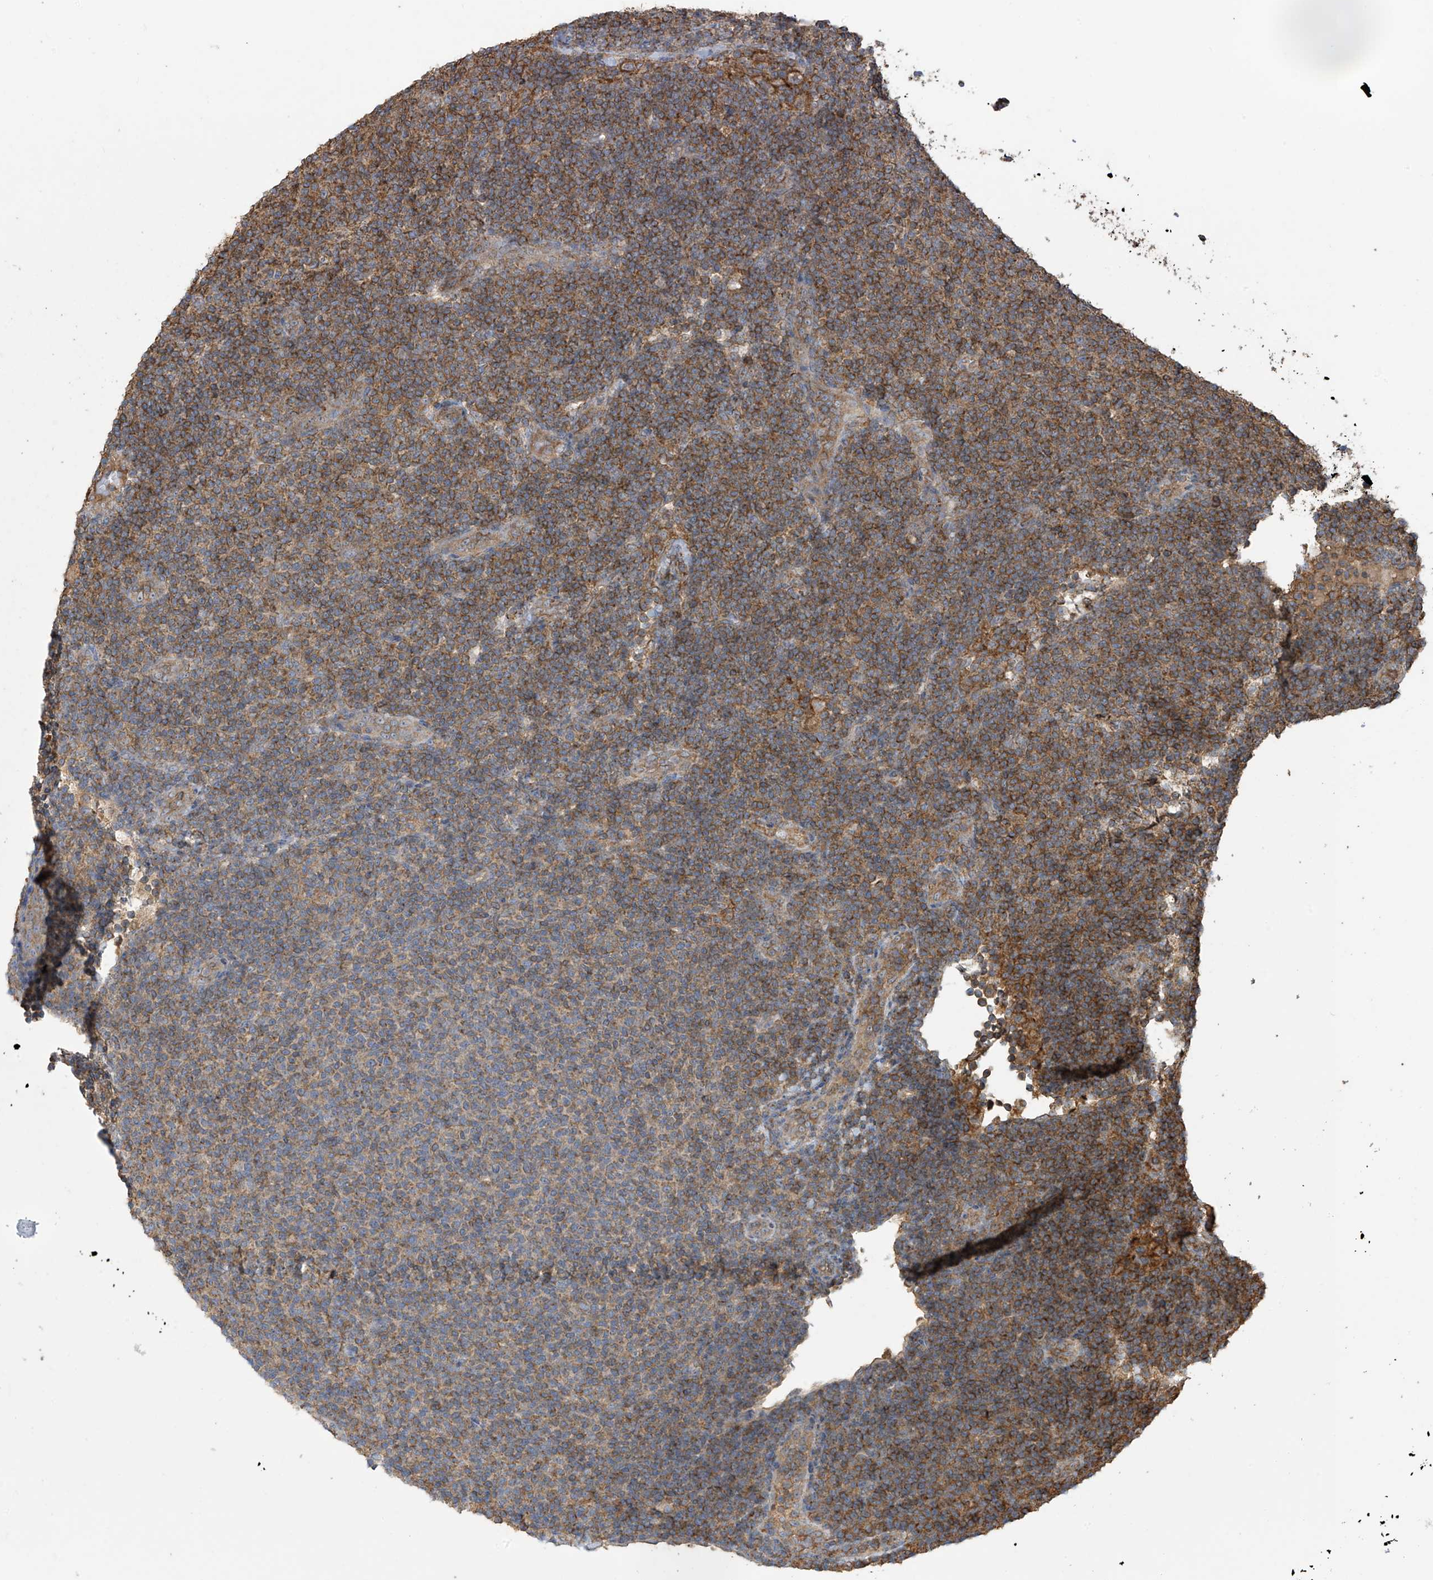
{"staining": {"intensity": "moderate", "quantity": ">75%", "location": "cytoplasmic/membranous"}, "tissue": "lymphoma", "cell_type": "Tumor cells", "image_type": "cancer", "snomed": [{"axis": "morphology", "description": "Malignant lymphoma, non-Hodgkin's type, Low grade"}, {"axis": "topography", "description": "Lymph node"}], "caption": "A high-resolution histopathology image shows immunohistochemistry staining of lymphoma, which displays moderate cytoplasmic/membranous expression in approximately >75% of tumor cells. The staining was performed using DAB (3,3'-diaminobenzidine) to visualize the protein expression in brown, while the nuclei were stained in blue with hematoxylin (Magnification: 20x).", "gene": "COX10", "patient": {"sex": "male", "age": 66}}